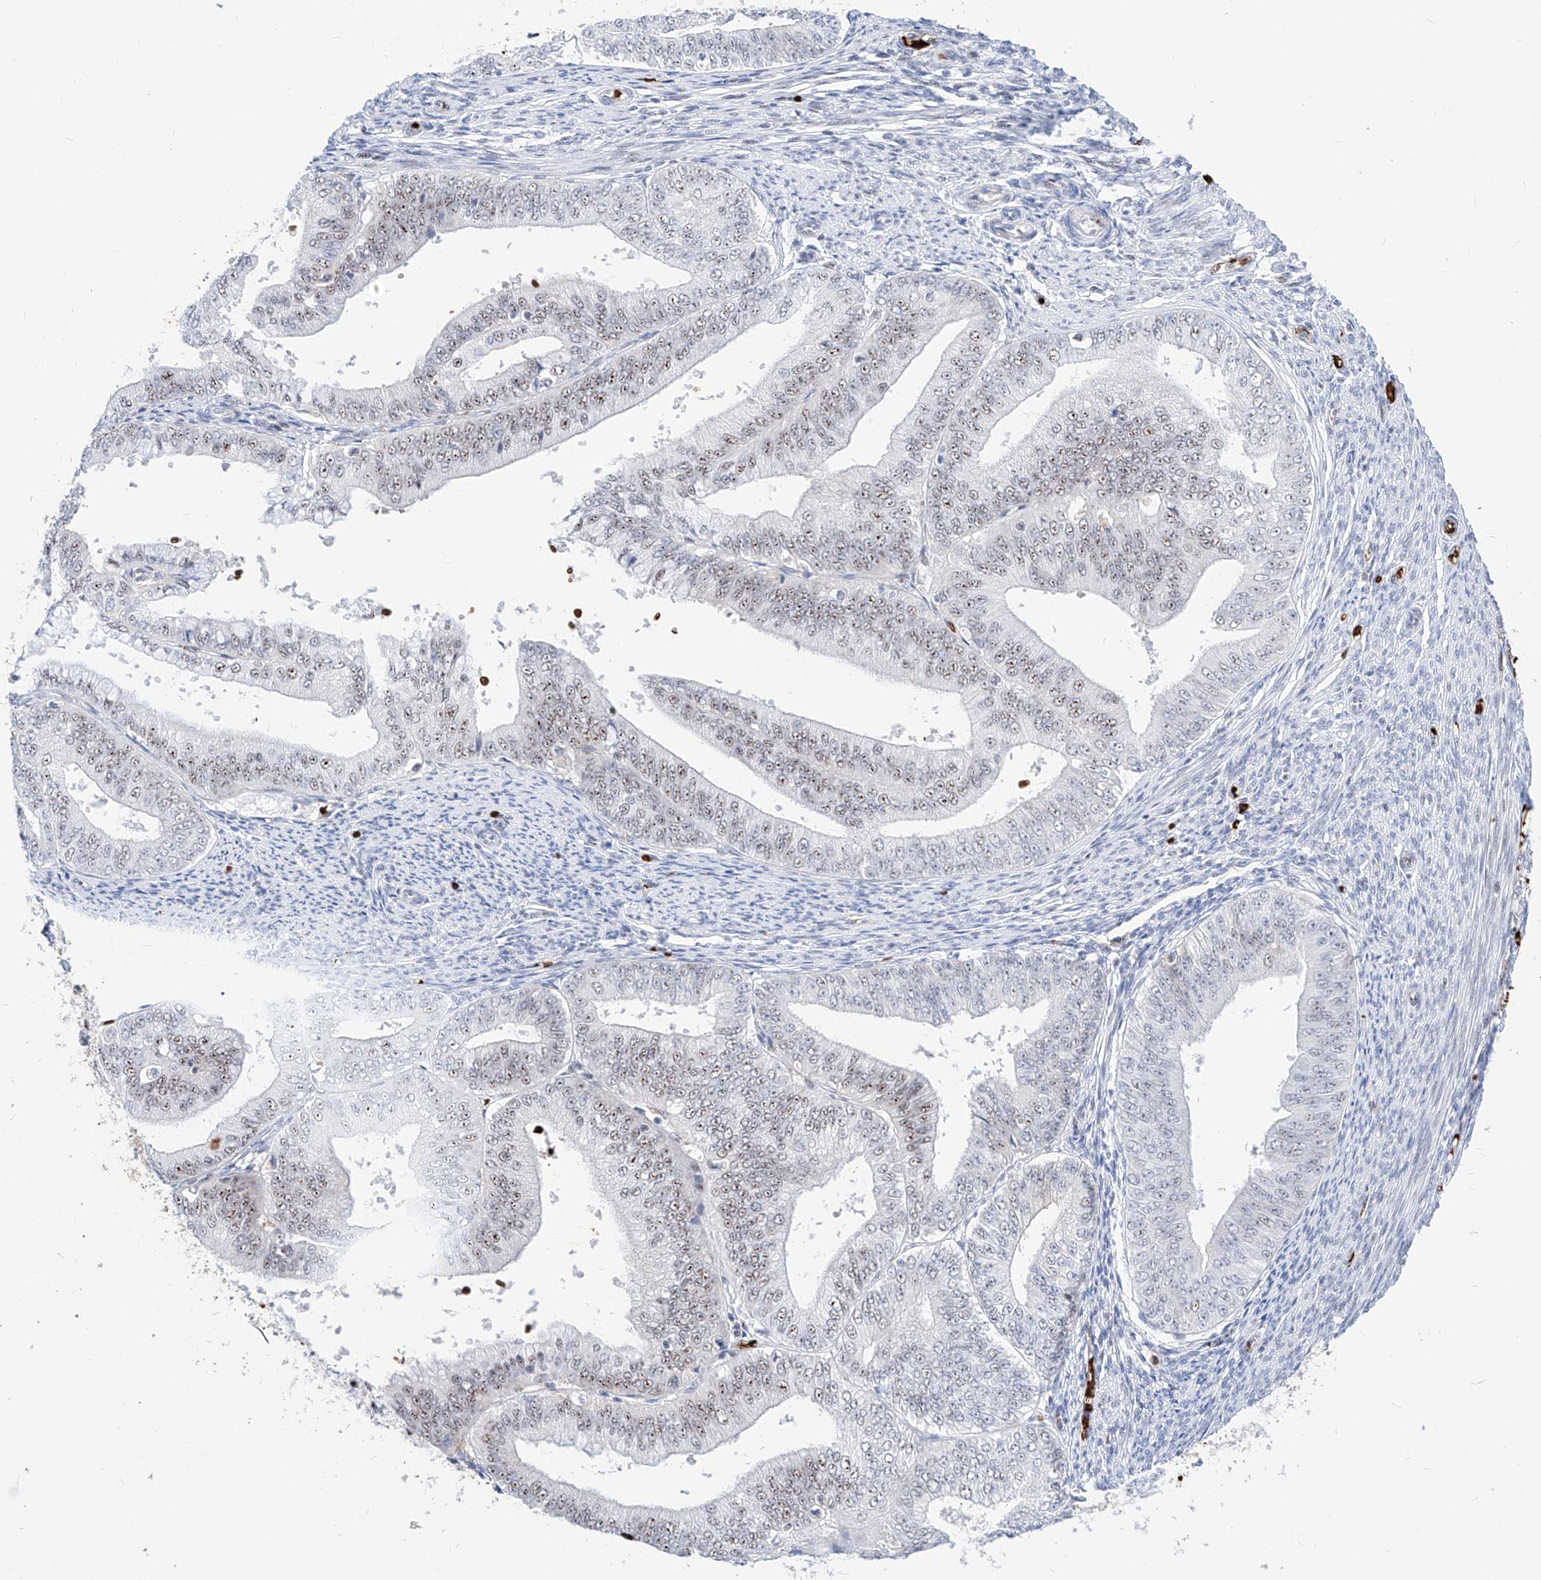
{"staining": {"intensity": "weak", "quantity": ">75%", "location": "nuclear"}, "tissue": "endometrial cancer", "cell_type": "Tumor cells", "image_type": "cancer", "snomed": [{"axis": "morphology", "description": "Adenocarcinoma, NOS"}, {"axis": "topography", "description": "Endometrium"}], "caption": "DAB (3,3'-diaminobenzidine) immunohistochemical staining of endometrial cancer reveals weak nuclear protein staining in approximately >75% of tumor cells. The staining was performed using DAB to visualize the protein expression in brown, while the nuclei were stained in blue with hematoxylin (Magnification: 20x).", "gene": "ZFP42", "patient": {"sex": "female", "age": 63}}